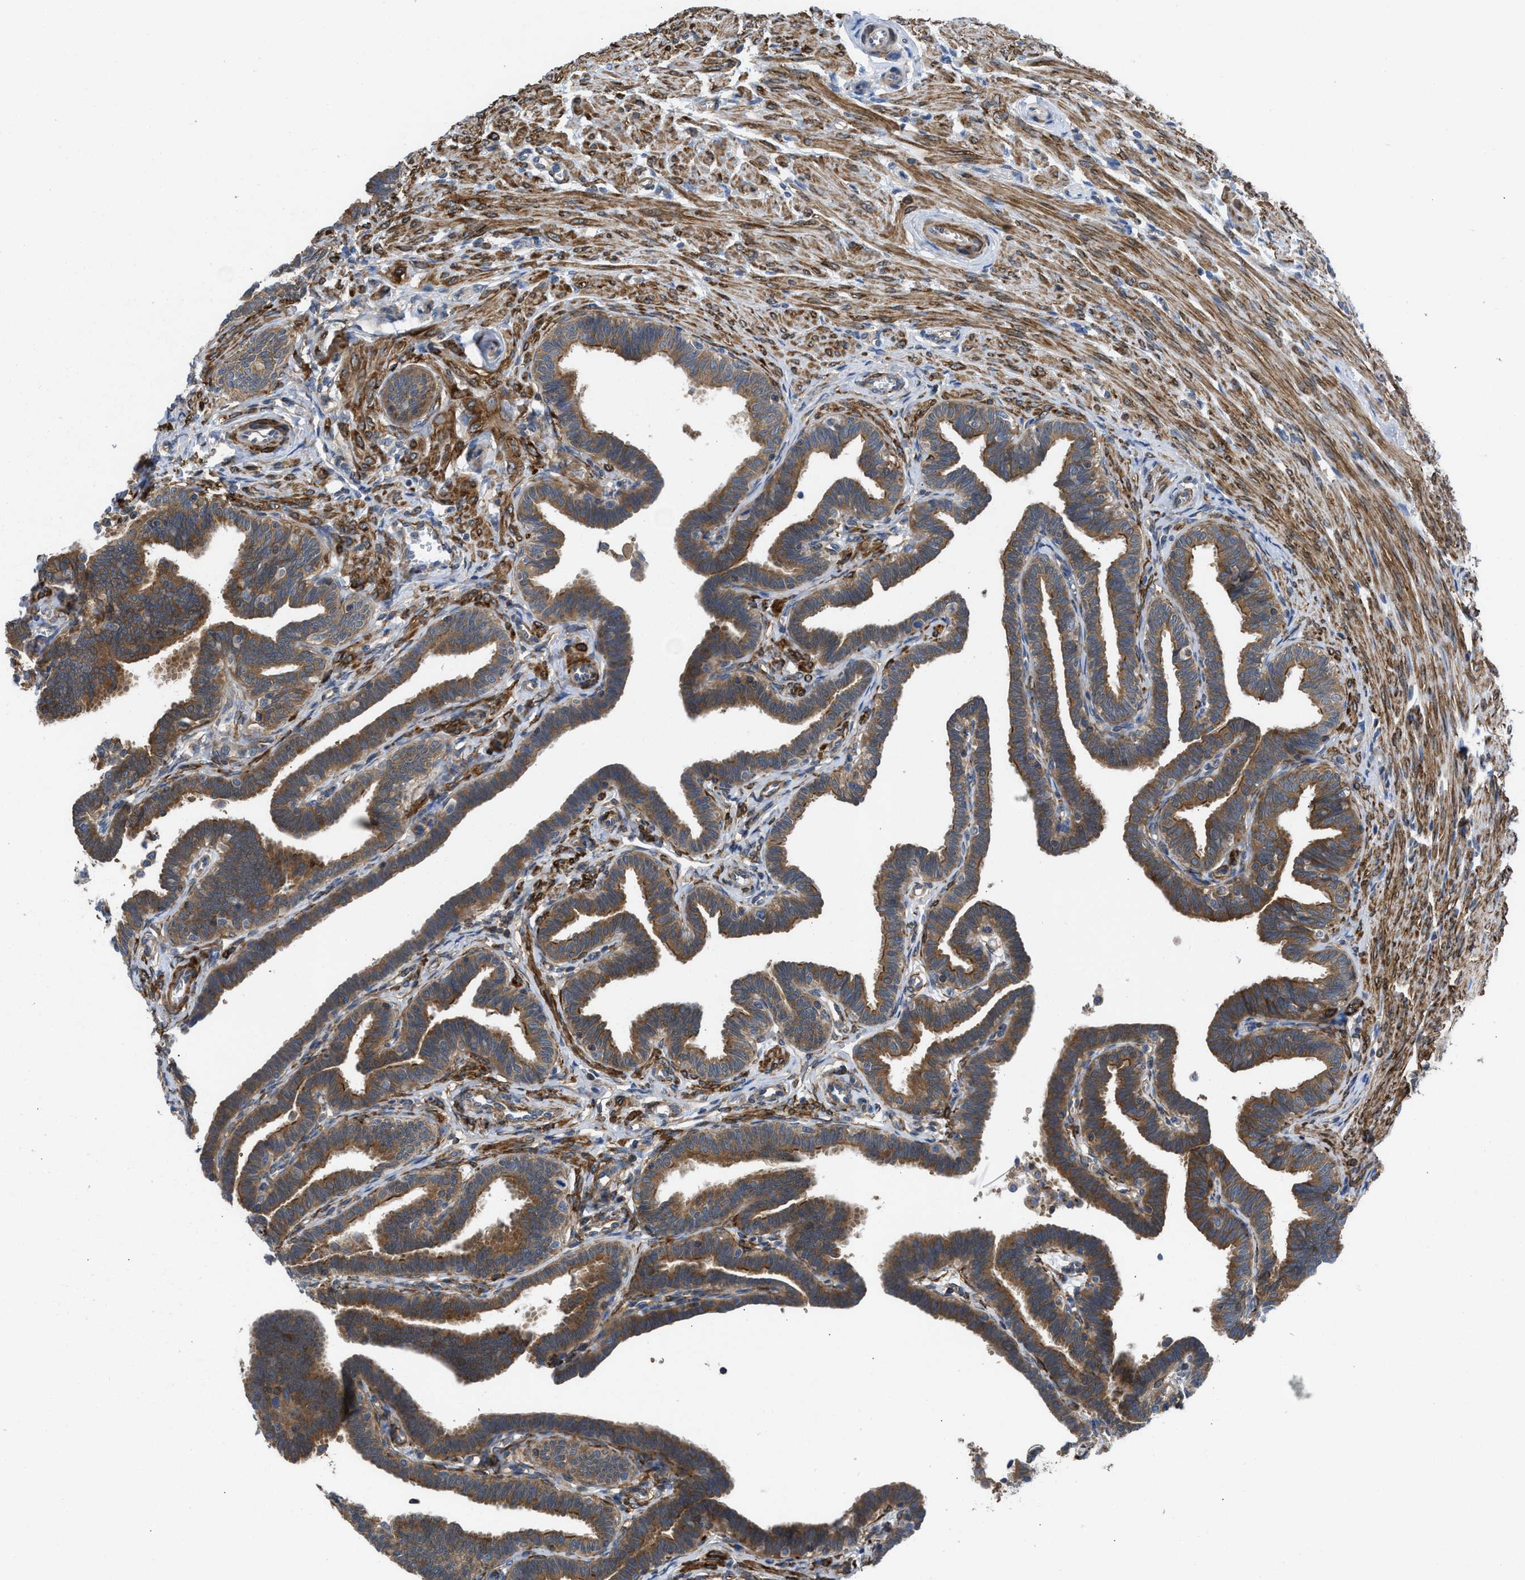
{"staining": {"intensity": "moderate", "quantity": ">75%", "location": "cytoplasmic/membranous"}, "tissue": "fallopian tube", "cell_type": "Glandular cells", "image_type": "normal", "snomed": [{"axis": "morphology", "description": "Normal tissue, NOS"}, {"axis": "topography", "description": "Fallopian tube"}, {"axis": "topography", "description": "Ovary"}], "caption": "Protein staining of normal fallopian tube reveals moderate cytoplasmic/membranous expression in approximately >75% of glandular cells. (Stains: DAB in brown, nuclei in blue, Microscopy: brightfield microscopy at high magnification).", "gene": "CHKB", "patient": {"sex": "female", "age": 23}}